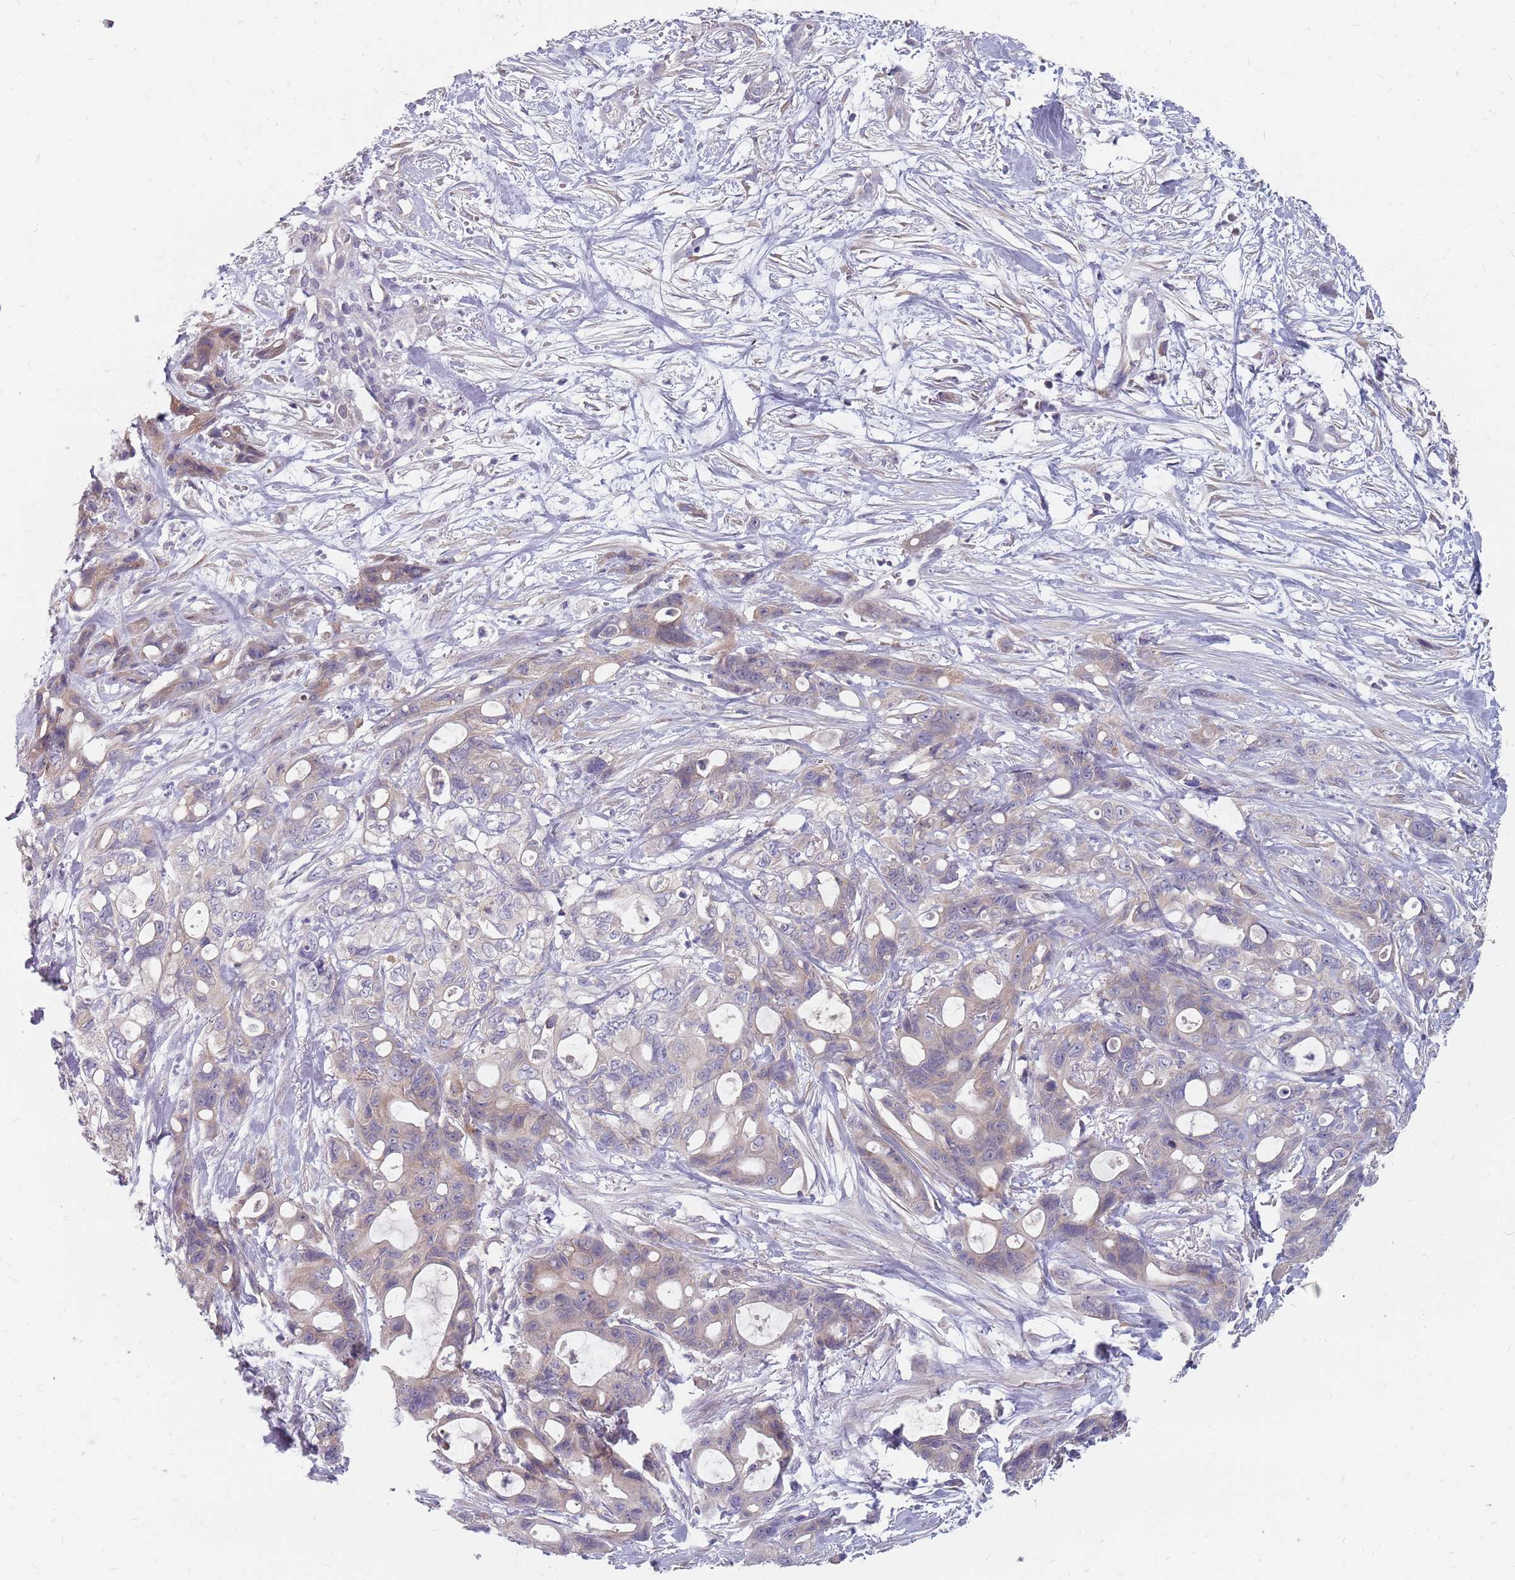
{"staining": {"intensity": "weak", "quantity": "25%-75%", "location": "cytoplasmic/membranous"}, "tissue": "ovarian cancer", "cell_type": "Tumor cells", "image_type": "cancer", "snomed": [{"axis": "morphology", "description": "Cystadenocarcinoma, mucinous, NOS"}, {"axis": "topography", "description": "Ovary"}], "caption": "Human ovarian cancer stained with a protein marker demonstrates weak staining in tumor cells.", "gene": "CMTR2", "patient": {"sex": "female", "age": 70}}